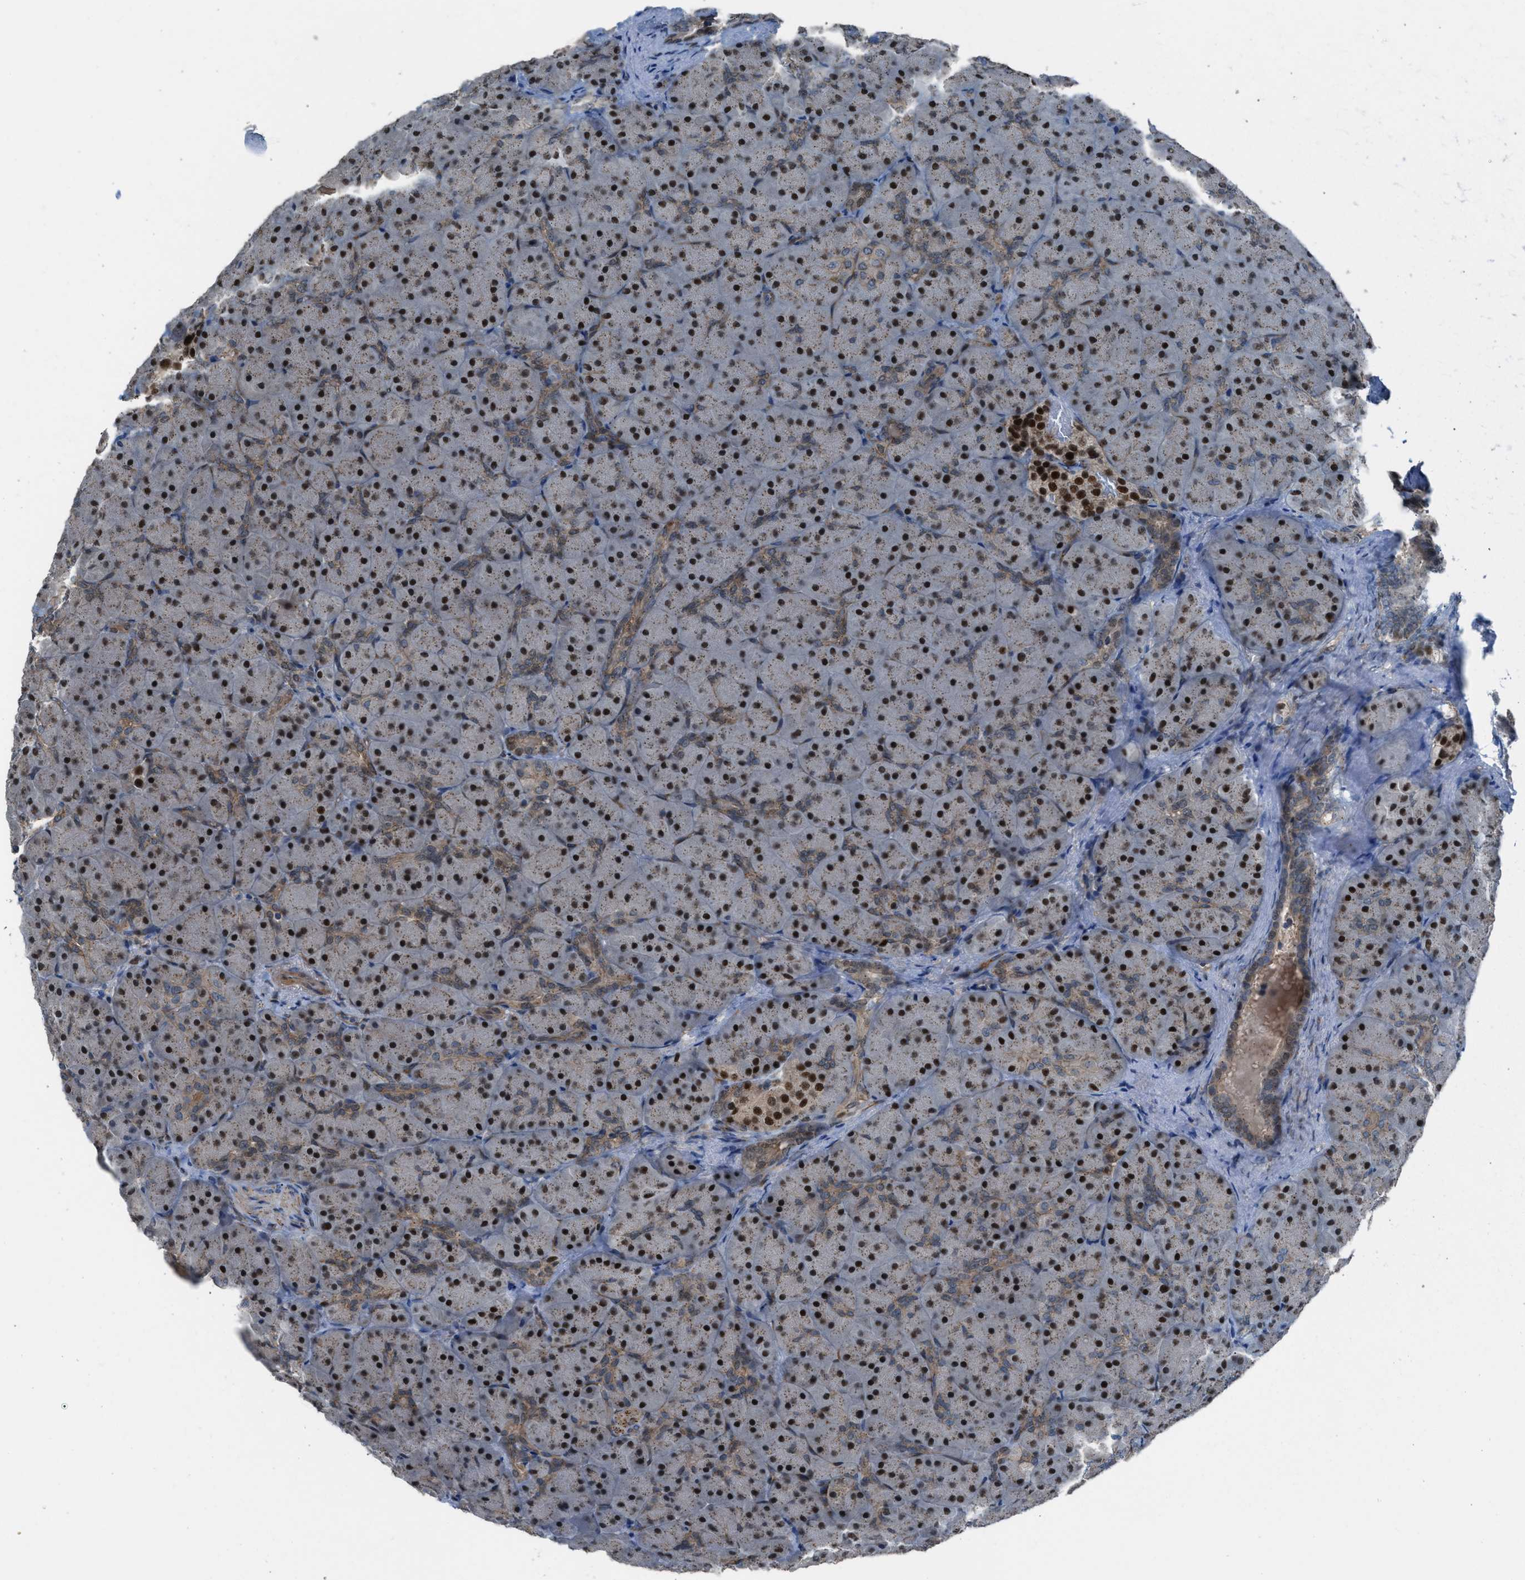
{"staining": {"intensity": "strong", "quantity": "25%-75%", "location": "nuclear"}, "tissue": "pancreas", "cell_type": "Exocrine glandular cells", "image_type": "normal", "snomed": [{"axis": "morphology", "description": "Normal tissue, NOS"}, {"axis": "topography", "description": "Pancreas"}], "caption": "DAB immunohistochemical staining of benign human pancreas displays strong nuclear protein positivity in about 25%-75% of exocrine glandular cells. (DAB IHC with brightfield microscopy, high magnification).", "gene": "CRTC1", "patient": {"sex": "male", "age": 66}}